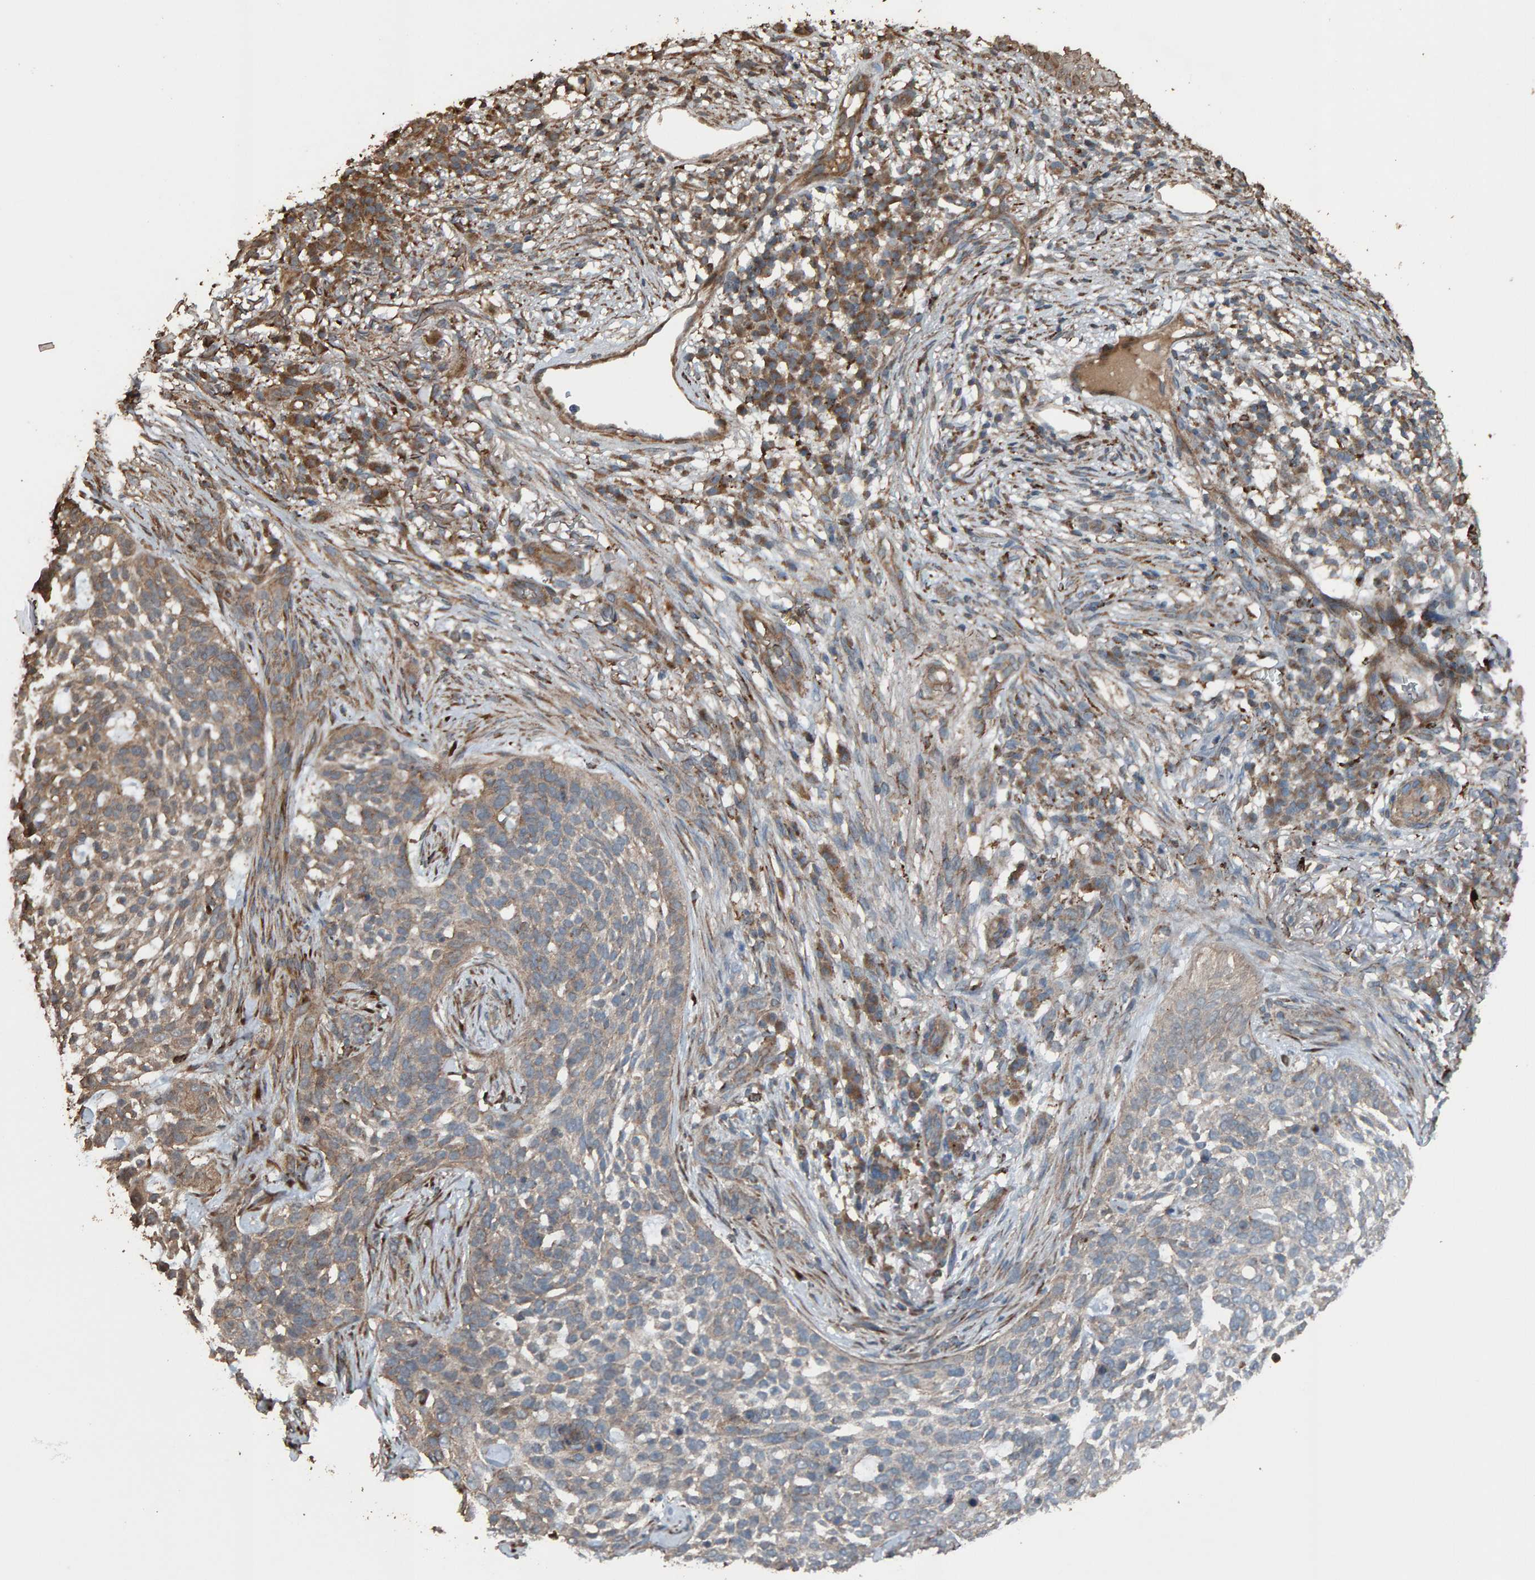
{"staining": {"intensity": "weak", "quantity": ">75%", "location": "cytoplasmic/membranous"}, "tissue": "skin cancer", "cell_type": "Tumor cells", "image_type": "cancer", "snomed": [{"axis": "morphology", "description": "Basal cell carcinoma"}, {"axis": "topography", "description": "Skin"}], "caption": "This histopathology image displays immunohistochemistry staining of human basal cell carcinoma (skin), with low weak cytoplasmic/membranous staining in approximately >75% of tumor cells.", "gene": "DUS1L", "patient": {"sex": "female", "age": 64}}